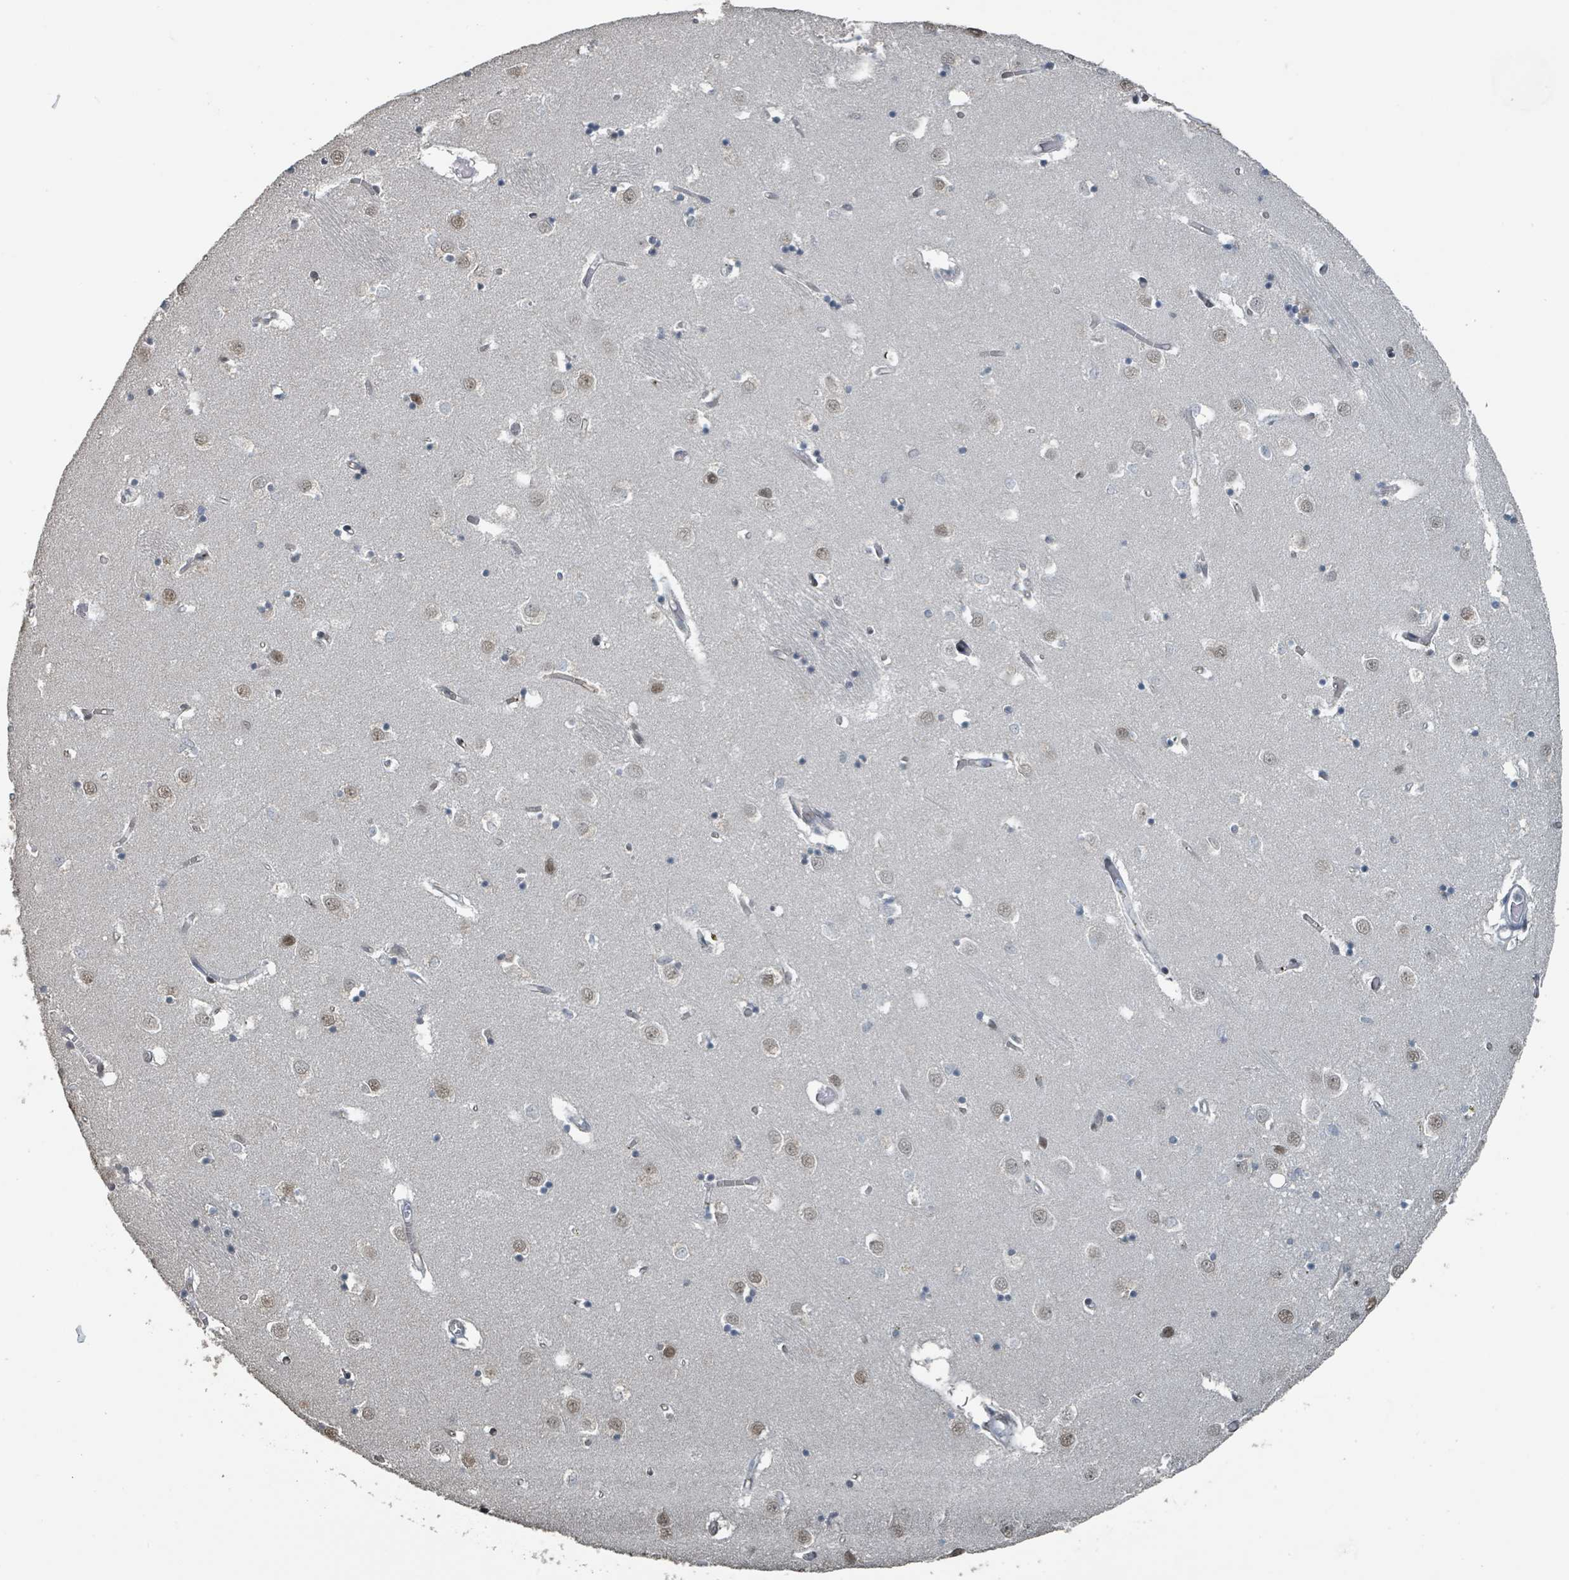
{"staining": {"intensity": "negative", "quantity": "none", "location": "none"}, "tissue": "caudate", "cell_type": "Glial cells", "image_type": "normal", "snomed": [{"axis": "morphology", "description": "Normal tissue, NOS"}, {"axis": "topography", "description": "Lateral ventricle wall"}], "caption": "Immunohistochemistry (IHC) micrograph of benign human caudate stained for a protein (brown), which shows no positivity in glial cells.", "gene": "PHIP", "patient": {"sex": "male", "age": 70}}